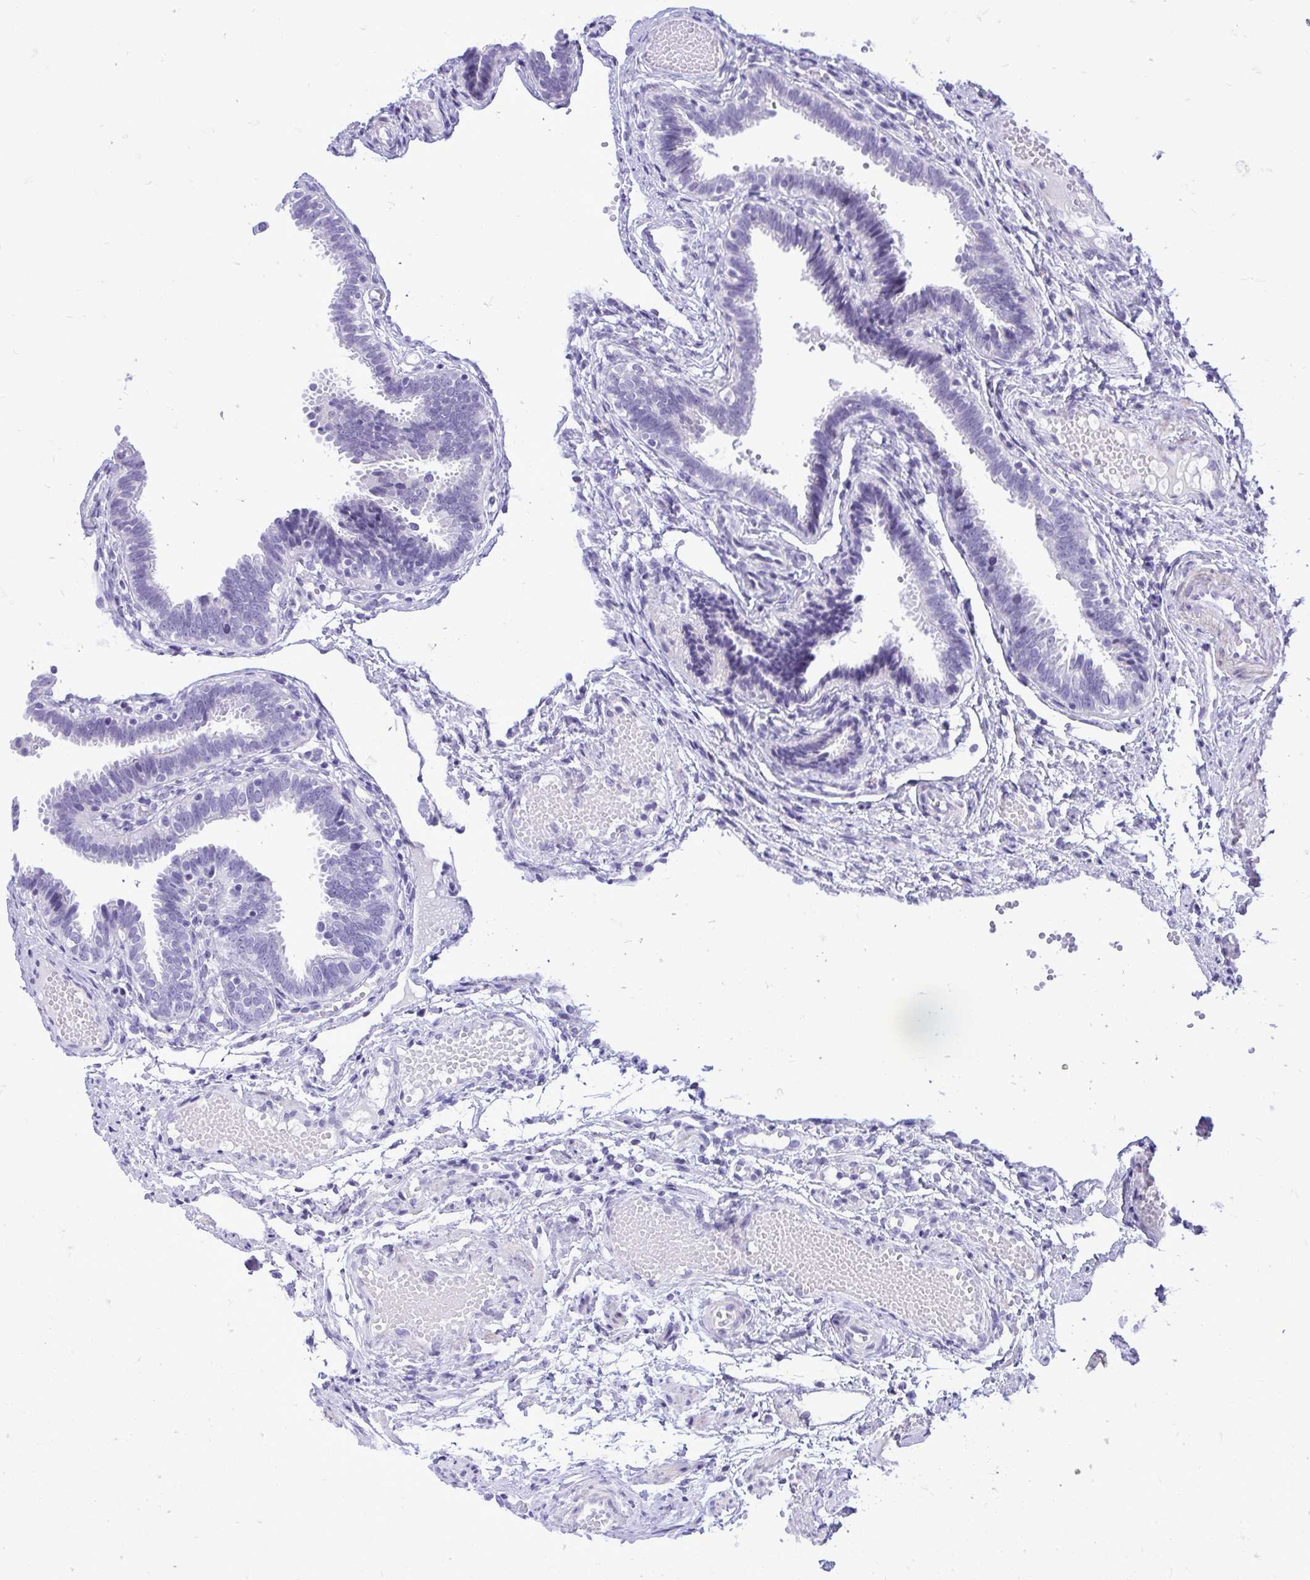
{"staining": {"intensity": "negative", "quantity": "none", "location": "none"}, "tissue": "fallopian tube", "cell_type": "Glandular cells", "image_type": "normal", "snomed": [{"axis": "morphology", "description": "Normal tissue, NOS"}, {"axis": "topography", "description": "Fallopian tube"}], "caption": "An IHC histopathology image of unremarkable fallopian tube is shown. There is no staining in glandular cells of fallopian tube.", "gene": "GABRA1", "patient": {"sex": "female", "age": 37}}